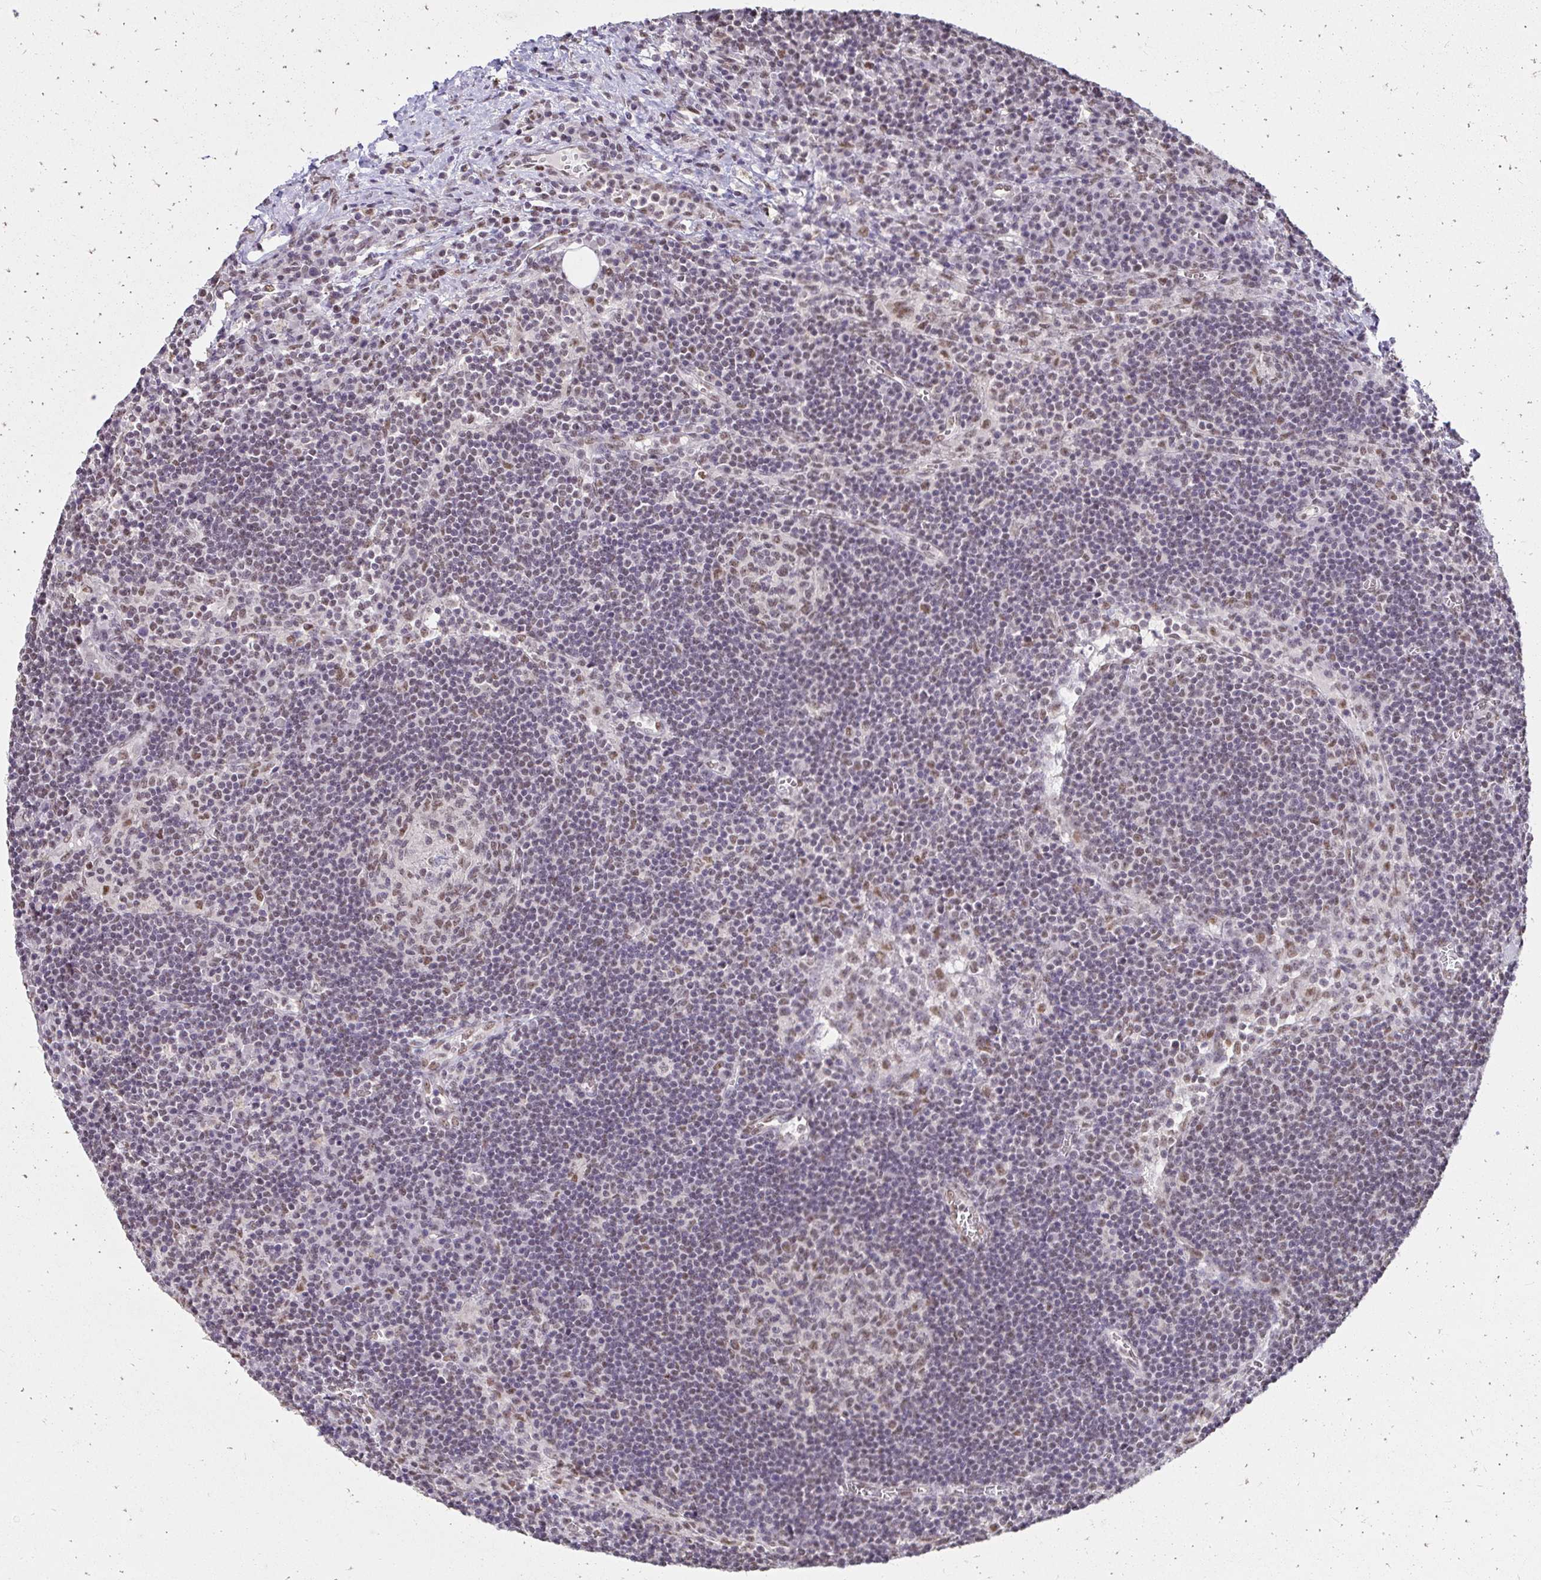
{"staining": {"intensity": "moderate", "quantity": "<25%", "location": "nuclear"}, "tissue": "lymph node", "cell_type": "Germinal center cells", "image_type": "normal", "snomed": [{"axis": "morphology", "description": "Normal tissue, NOS"}, {"axis": "topography", "description": "Lymph node"}], "caption": "The photomicrograph displays staining of normal lymph node, revealing moderate nuclear protein staining (brown color) within germinal center cells.", "gene": "RIMS4", "patient": {"sex": "male", "age": 67}}